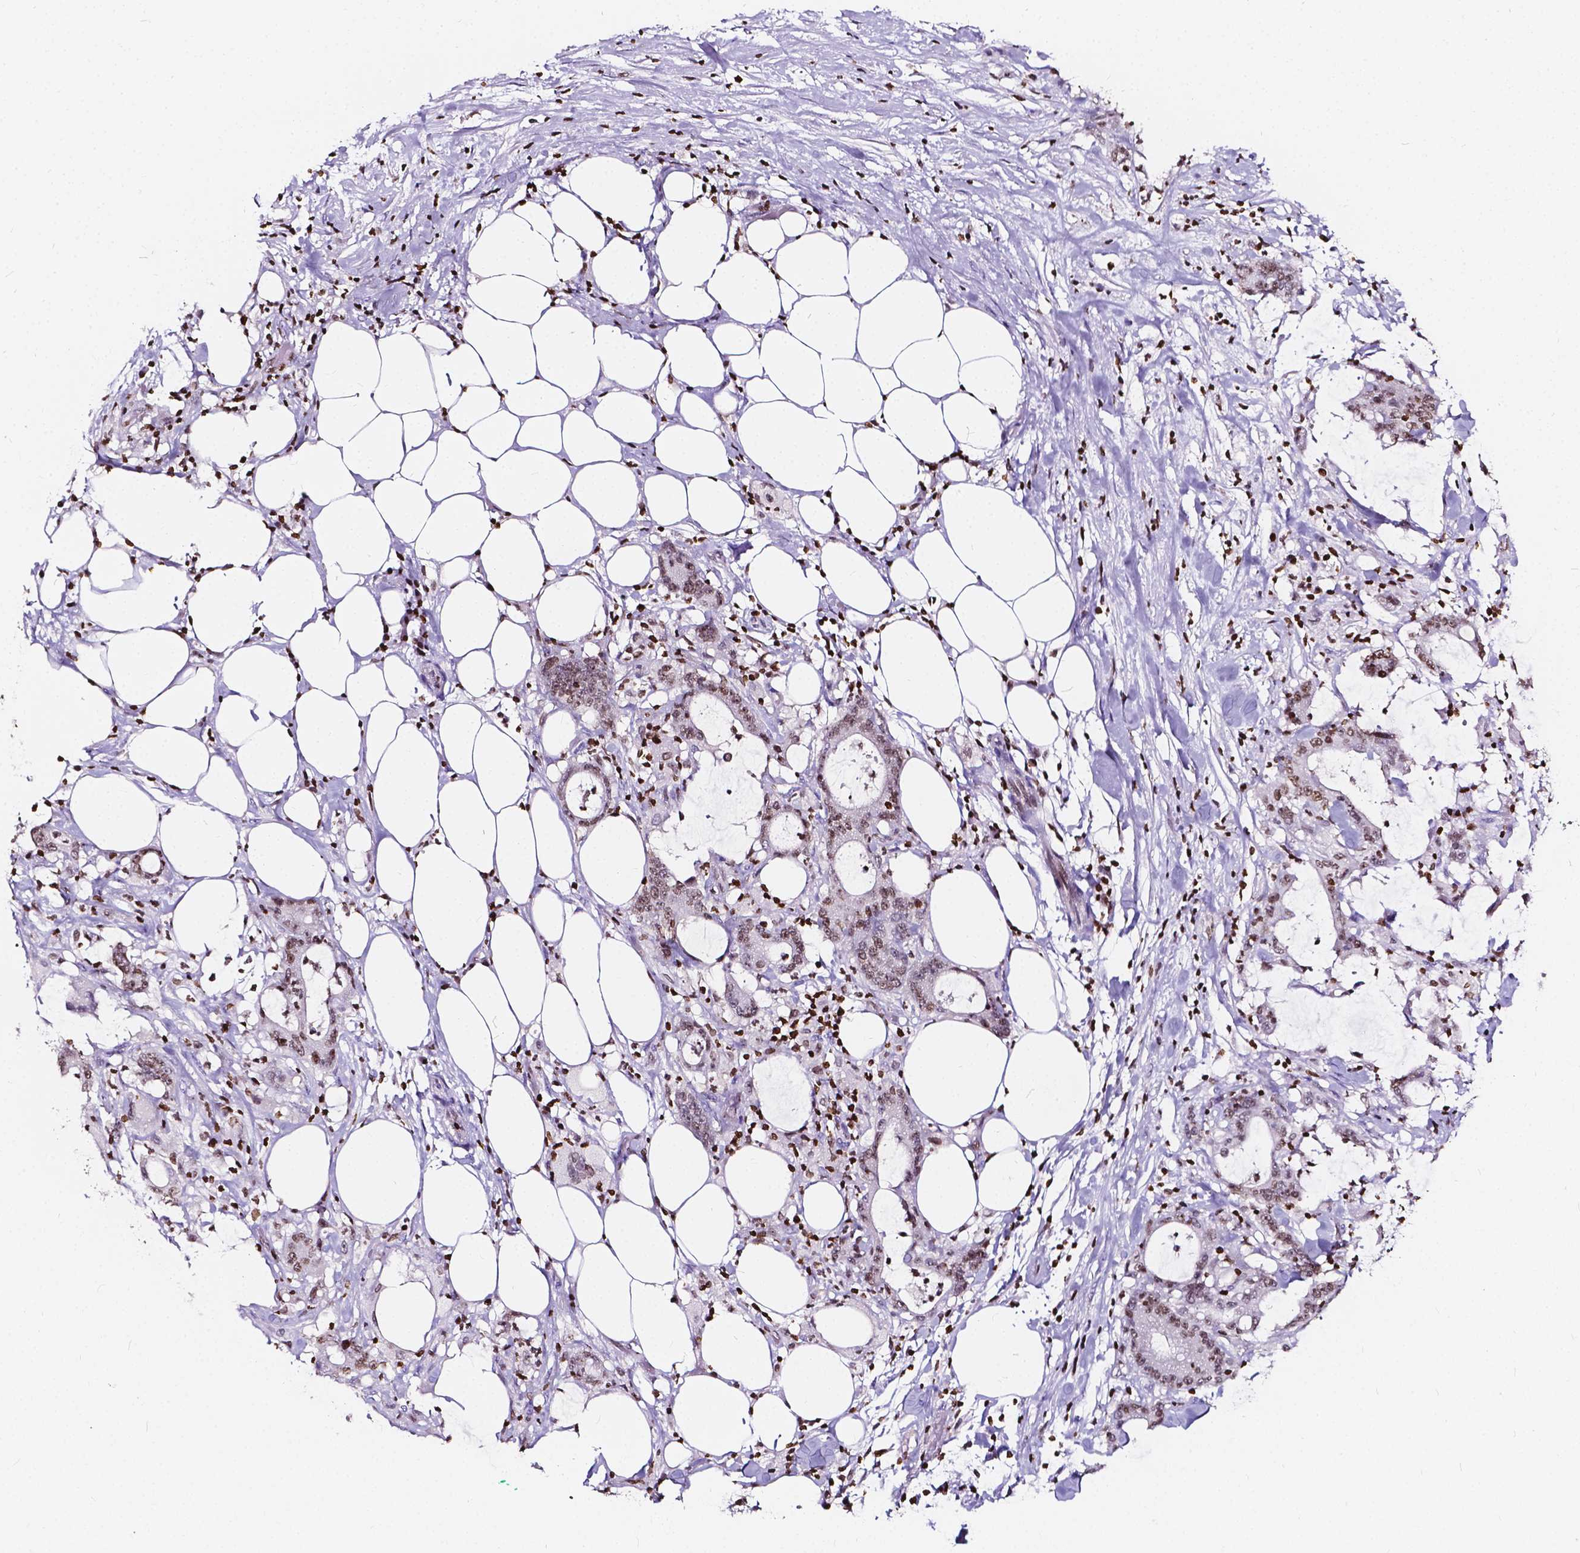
{"staining": {"intensity": "weak", "quantity": ">75%", "location": "nuclear"}, "tissue": "stomach cancer", "cell_type": "Tumor cells", "image_type": "cancer", "snomed": [{"axis": "morphology", "description": "Adenocarcinoma, NOS"}, {"axis": "topography", "description": "Stomach, upper"}], "caption": "The histopathology image reveals immunohistochemical staining of adenocarcinoma (stomach). There is weak nuclear positivity is appreciated in about >75% of tumor cells.", "gene": "CBY3", "patient": {"sex": "male", "age": 68}}